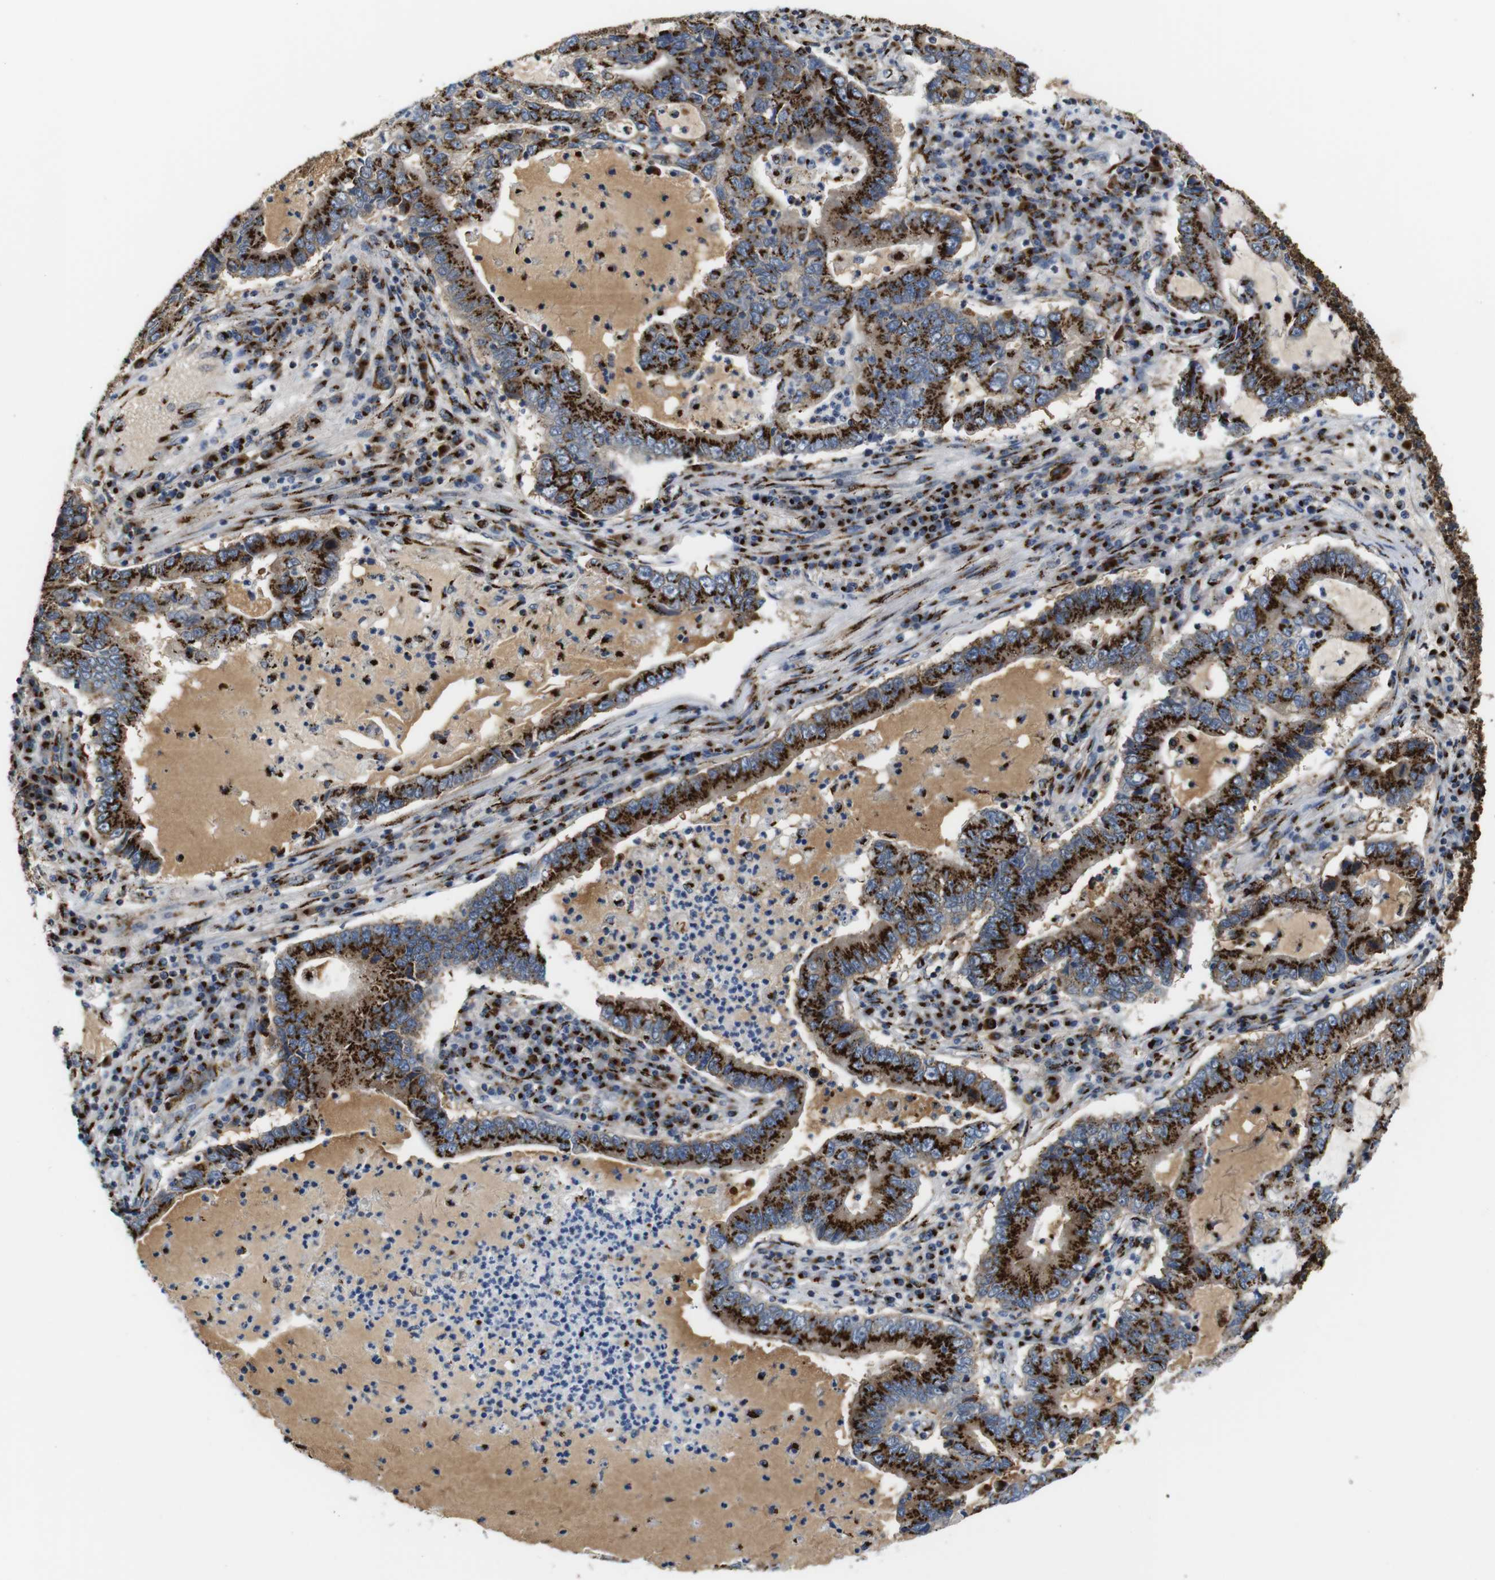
{"staining": {"intensity": "strong", "quantity": ">75%", "location": "cytoplasmic/membranous"}, "tissue": "lung cancer", "cell_type": "Tumor cells", "image_type": "cancer", "snomed": [{"axis": "morphology", "description": "Adenocarcinoma, NOS"}, {"axis": "topography", "description": "Lung"}], "caption": "A high amount of strong cytoplasmic/membranous expression is seen in approximately >75% of tumor cells in adenocarcinoma (lung) tissue.", "gene": "TGOLN2", "patient": {"sex": "female", "age": 51}}